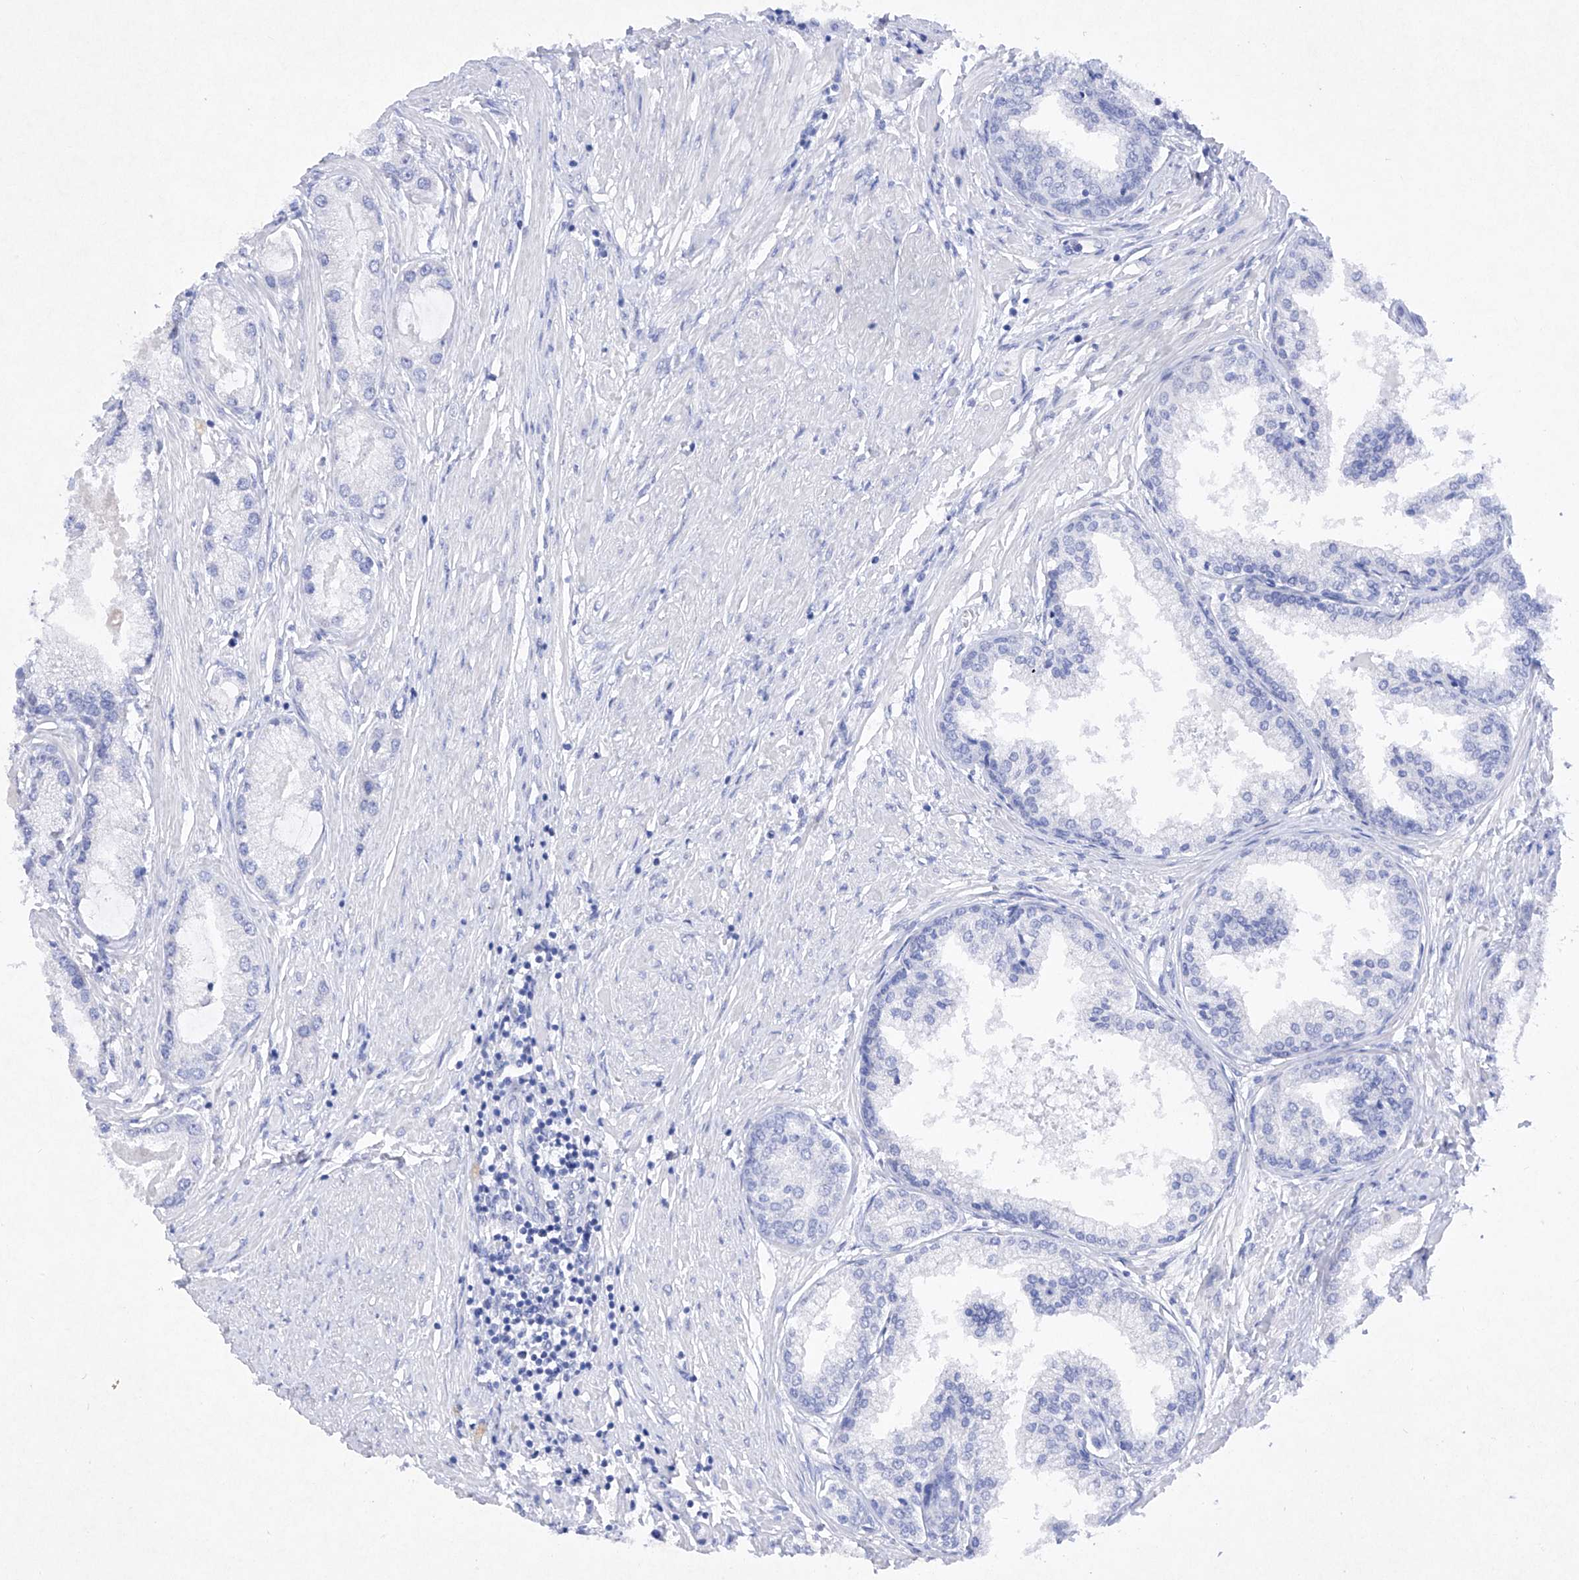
{"staining": {"intensity": "negative", "quantity": "none", "location": "none"}, "tissue": "prostate cancer", "cell_type": "Tumor cells", "image_type": "cancer", "snomed": [{"axis": "morphology", "description": "Adenocarcinoma, Low grade"}, {"axis": "topography", "description": "Prostate"}], "caption": "Tumor cells show no significant positivity in adenocarcinoma (low-grade) (prostate).", "gene": "BARX2", "patient": {"sex": "male", "age": 62}}